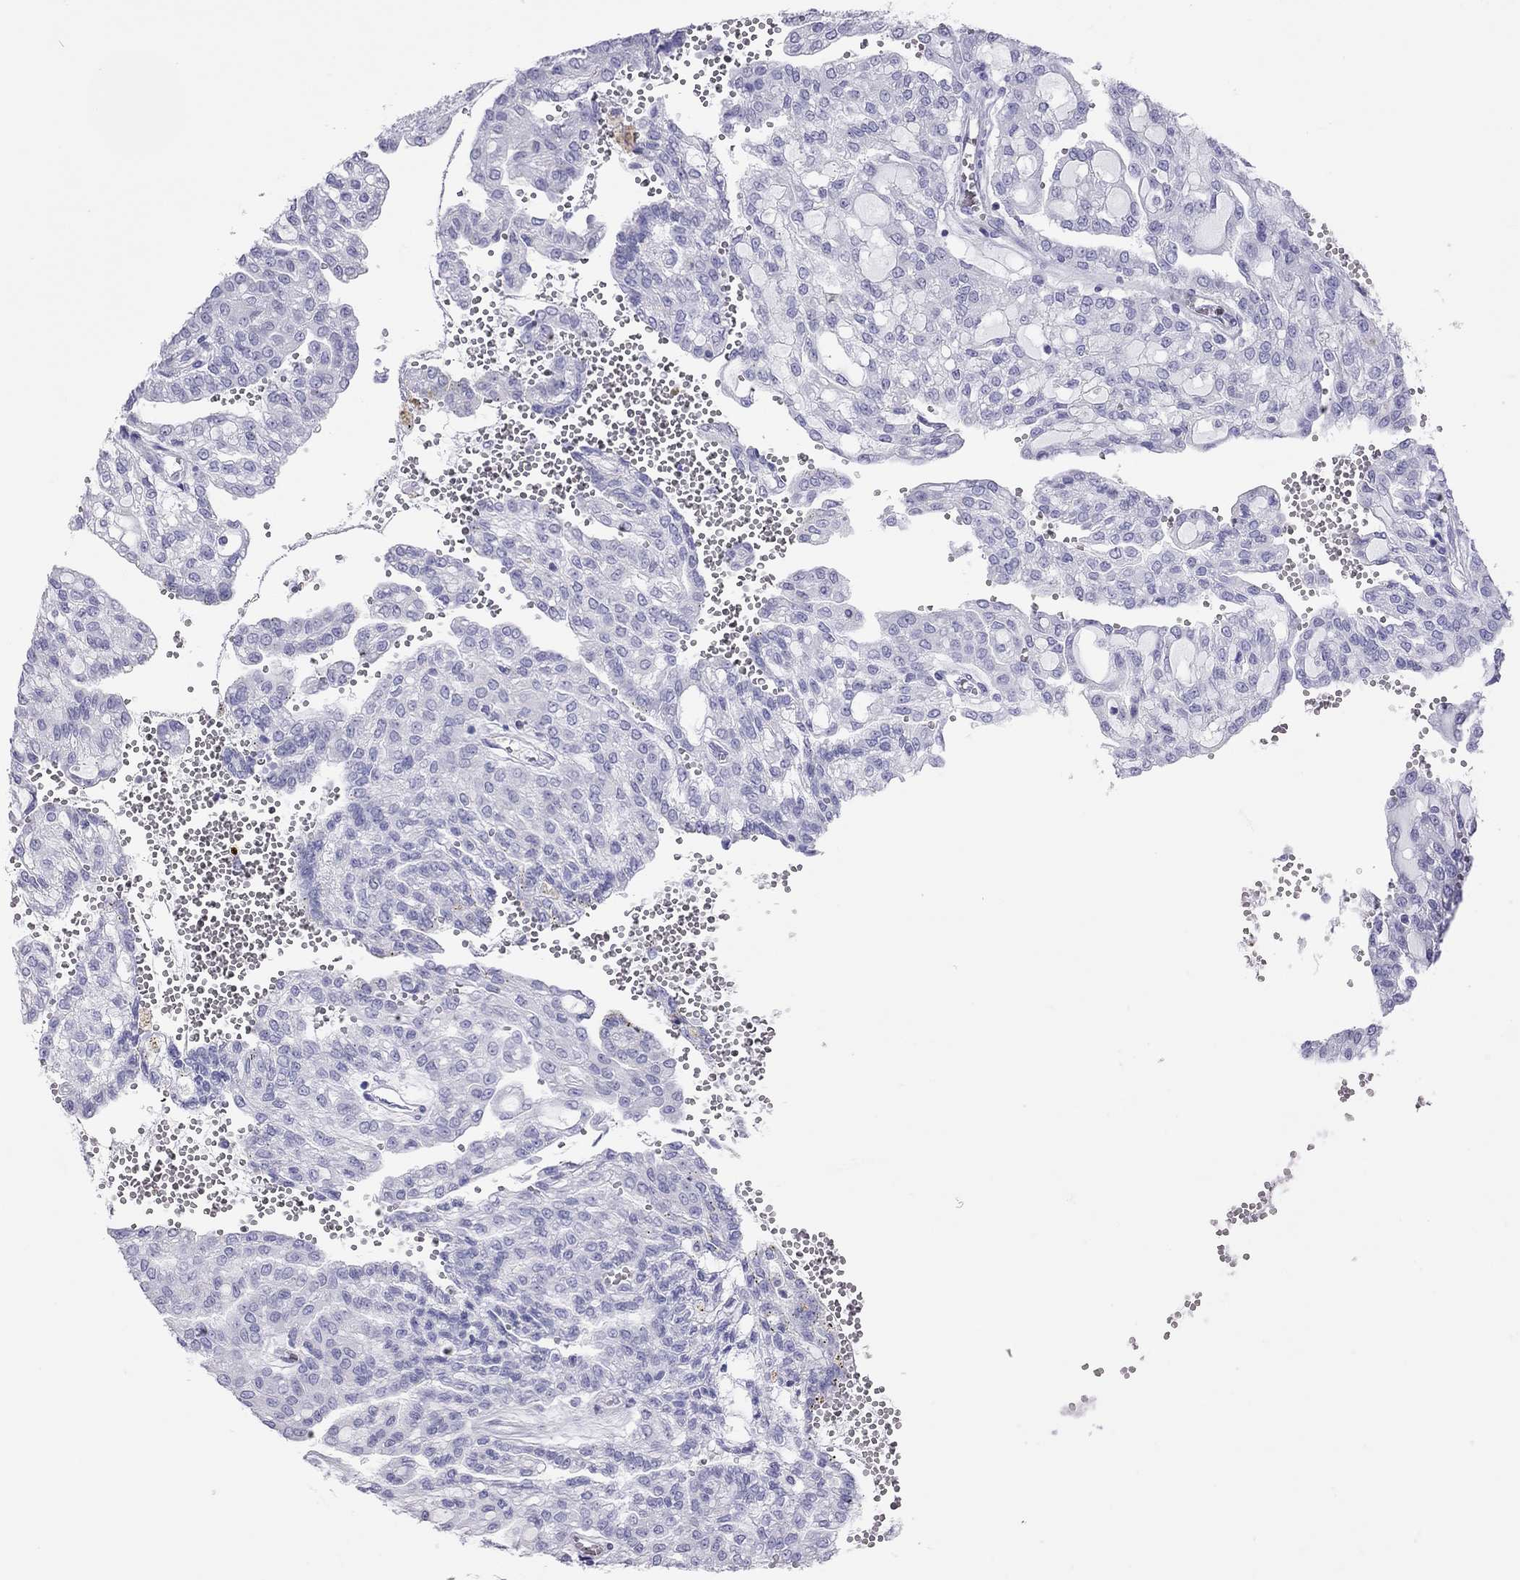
{"staining": {"intensity": "negative", "quantity": "none", "location": "none"}, "tissue": "renal cancer", "cell_type": "Tumor cells", "image_type": "cancer", "snomed": [{"axis": "morphology", "description": "Adenocarcinoma, NOS"}, {"axis": "topography", "description": "Kidney"}], "caption": "Renal adenocarcinoma was stained to show a protein in brown. There is no significant expression in tumor cells.", "gene": "STAG3", "patient": {"sex": "male", "age": 63}}